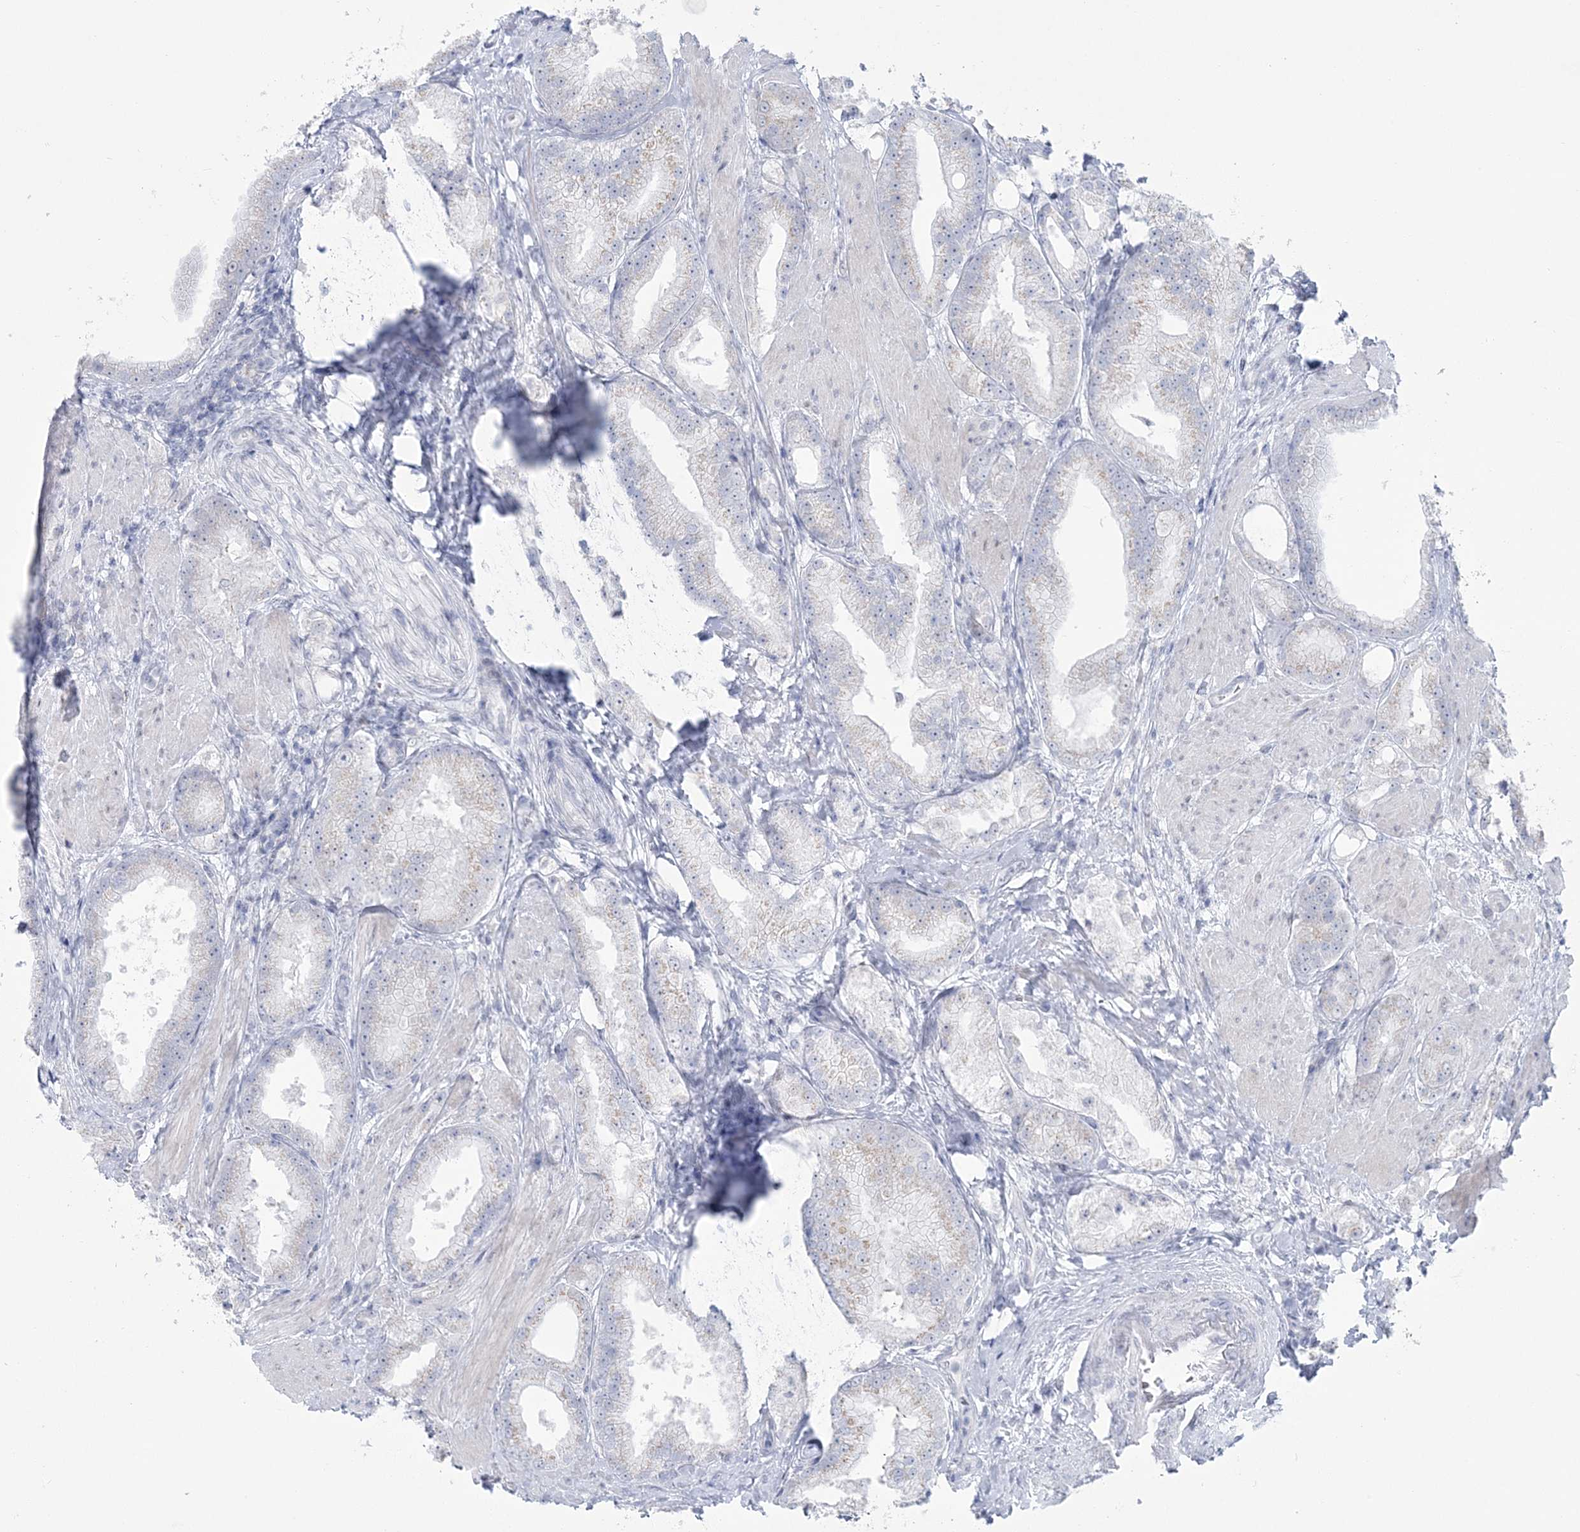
{"staining": {"intensity": "negative", "quantity": "none", "location": "none"}, "tissue": "prostate cancer", "cell_type": "Tumor cells", "image_type": "cancer", "snomed": [{"axis": "morphology", "description": "Adenocarcinoma, Low grade"}, {"axis": "topography", "description": "Prostate"}], "caption": "Image shows no significant protein staining in tumor cells of prostate cancer.", "gene": "ZNF843", "patient": {"sex": "male", "age": 67}}